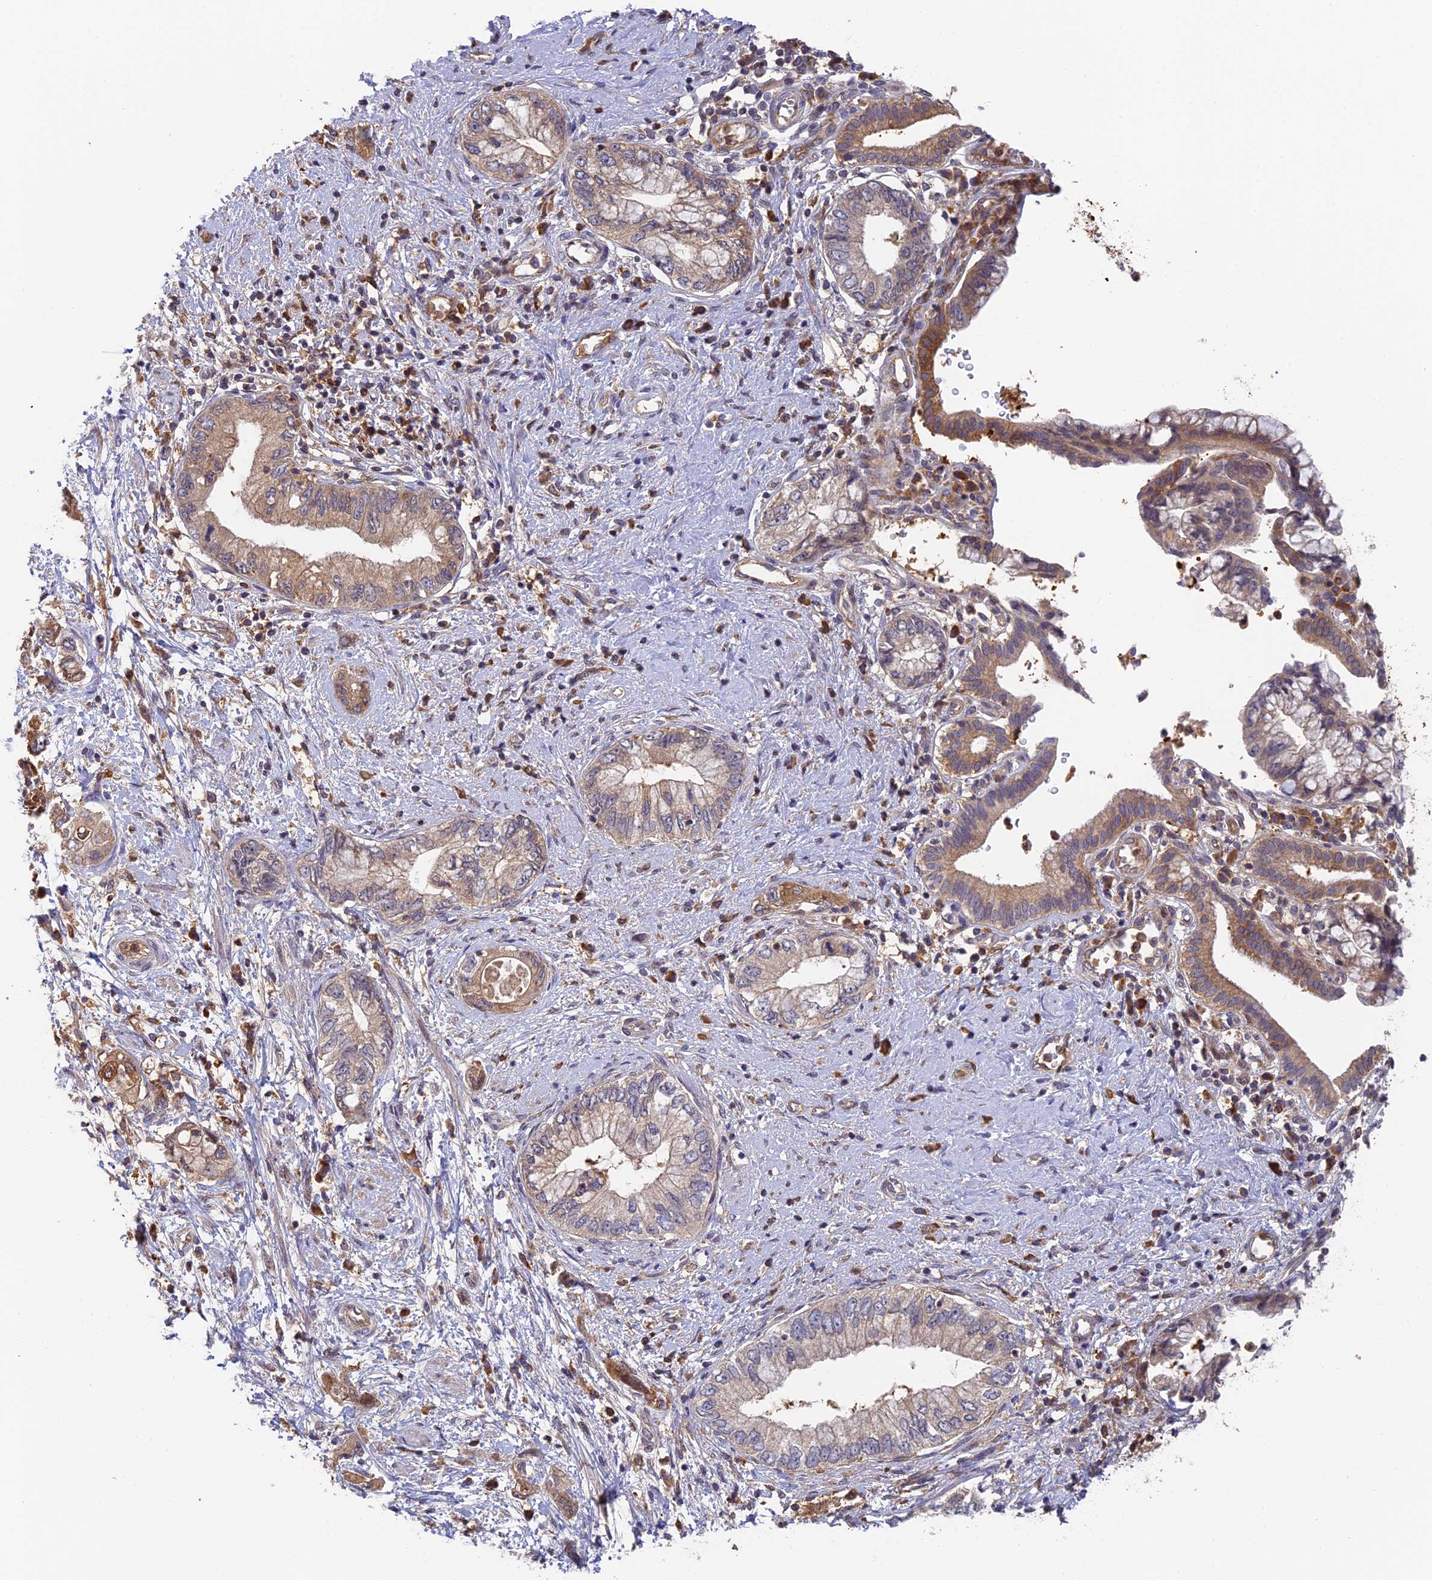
{"staining": {"intensity": "weak", "quantity": "<25%", "location": "cytoplasmic/membranous"}, "tissue": "pancreatic cancer", "cell_type": "Tumor cells", "image_type": "cancer", "snomed": [{"axis": "morphology", "description": "Adenocarcinoma, NOS"}, {"axis": "topography", "description": "Pancreas"}], "caption": "An immunohistochemistry image of pancreatic adenocarcinoma is shown. There is no staining in tumor cells of pancreatic adenocarcinoma.", "gene": "IPO5", "patient": {"sex": "female", "age": 73}}